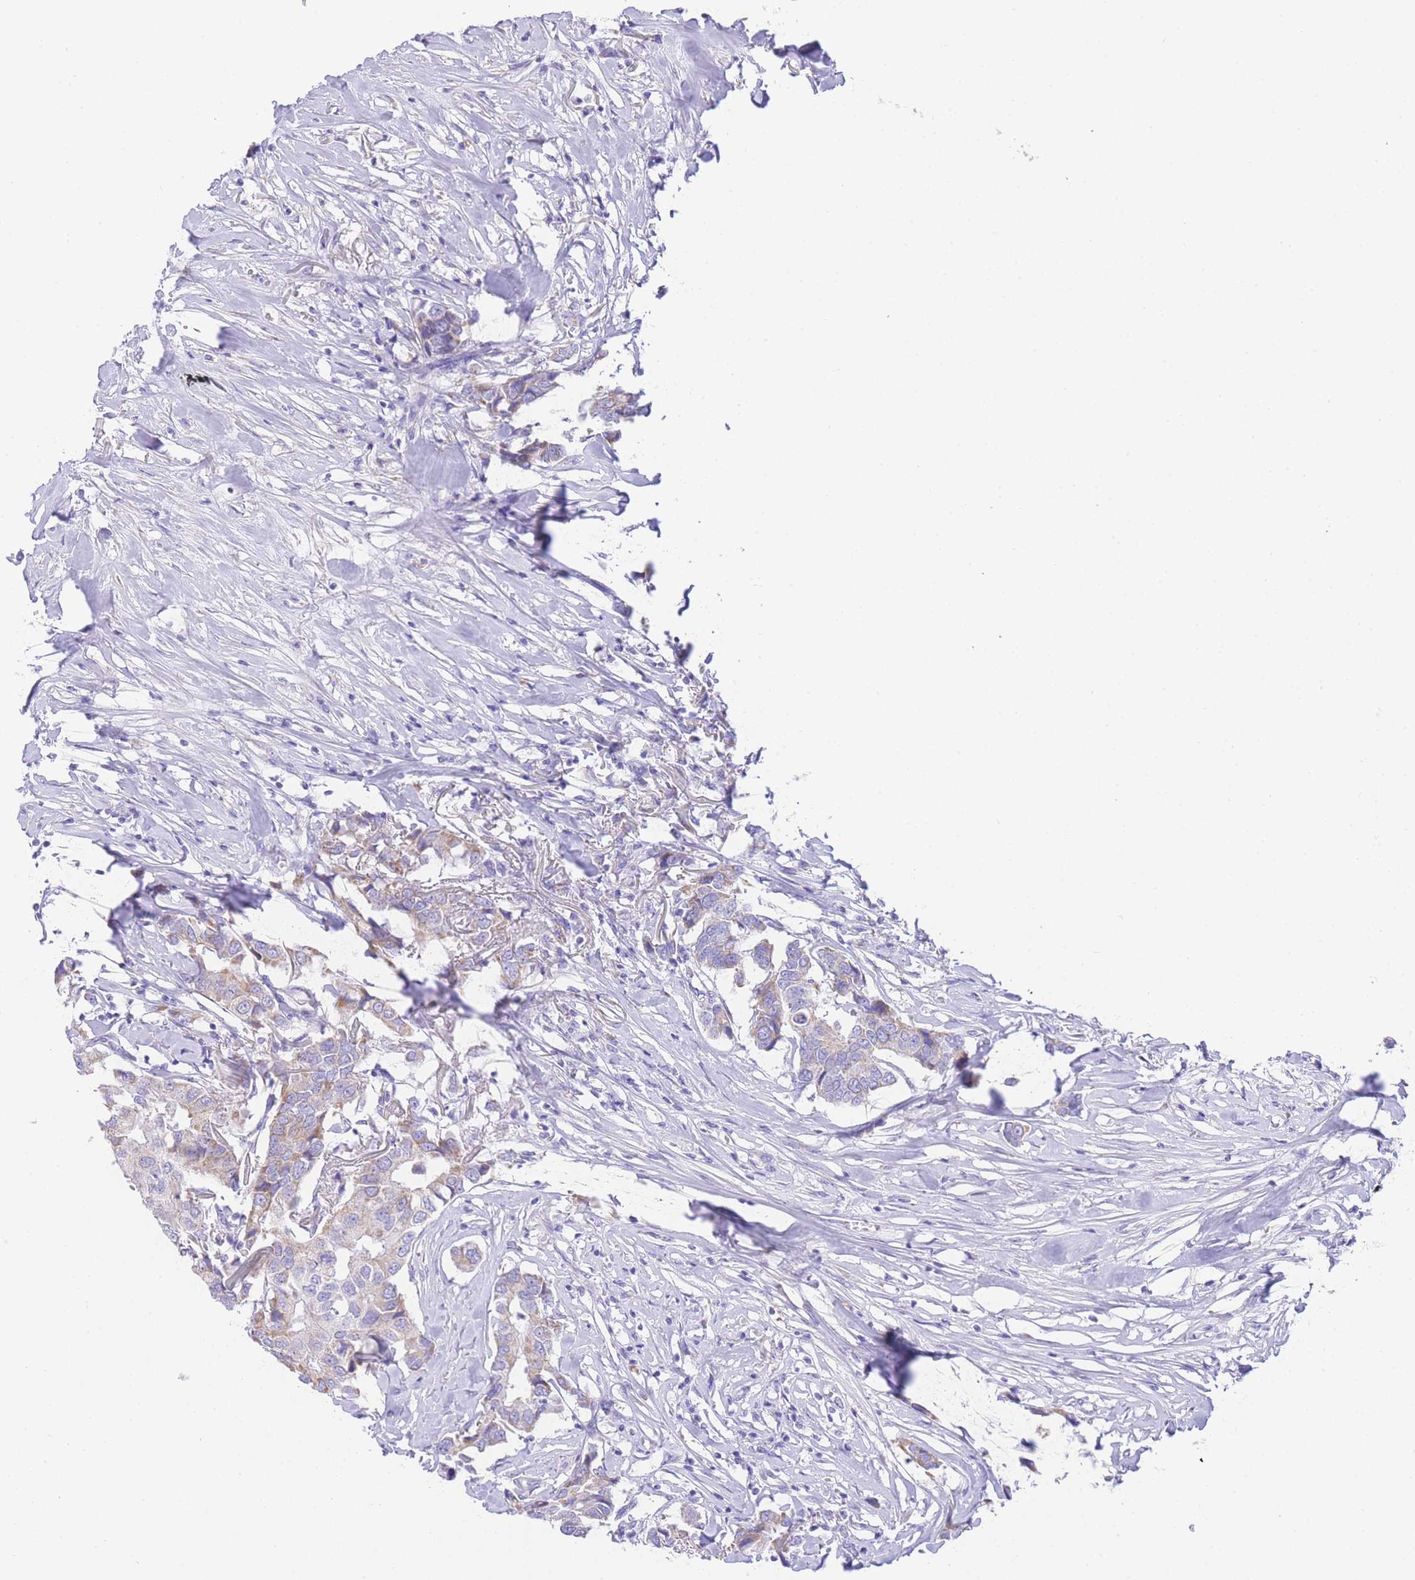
{"staining": {"intensity": "weak", "quantity": "<25%", "location": "cytoplasmic/membranous"}, "tissue": "breast cancer", "cell_type": "Tumor cells", "image_type": "cancer", "snomed": [{"axis": "morphology", "description": "Duct carcinoma"}, {"axis": "topography", "description": "Breast"}], "caption": "DAB immunohistochemical staining of breast cancer reveals no significant staining in tumor cells. (DAB IHC with hematoxylin counter stain).", "gene": "ACSM4", "patient": {"sex": "female", "age": 80}}